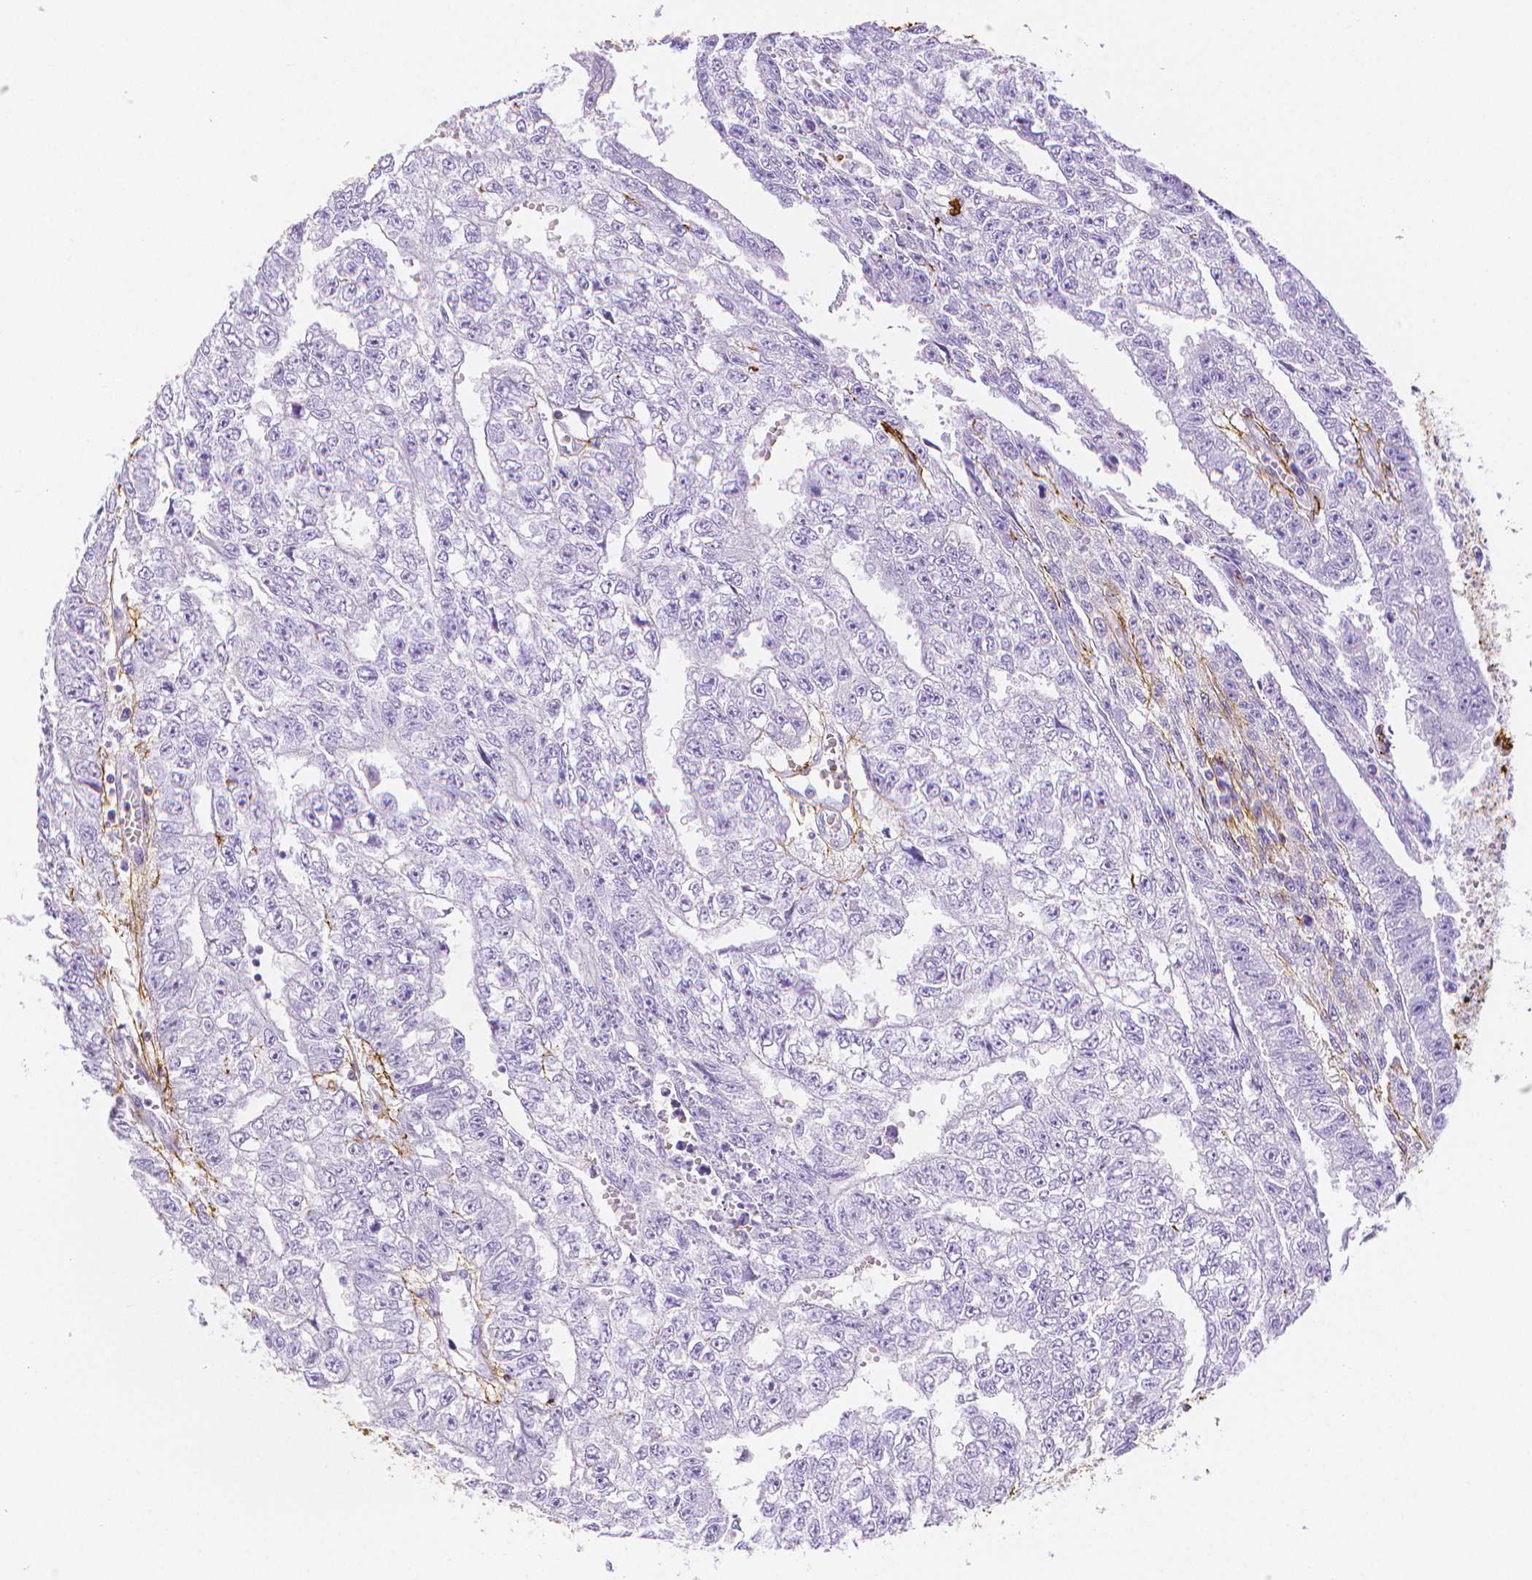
{"staining": {"intensity": "negative", "quantity": "none", "location": "none"}, "tissue": "testis cancer", "cell_type": "Tumor cells", "image_type": "cancer", "snomed": [{"axis": "morphology", "description": "Carcinoma, Embryonal, NOS"}, {"axis": "morphology", "description": "Teratoma, malignant, NOS"}, {"axis": "topography", "description": "Testis"}], "caption": "An IHC image of malignant teratoma (testis) is shown. There is no staining in tumor cells of malignant teratoma (testis).", "gene": "FBN1", "patient": {"sex": "male", "age": 24}}